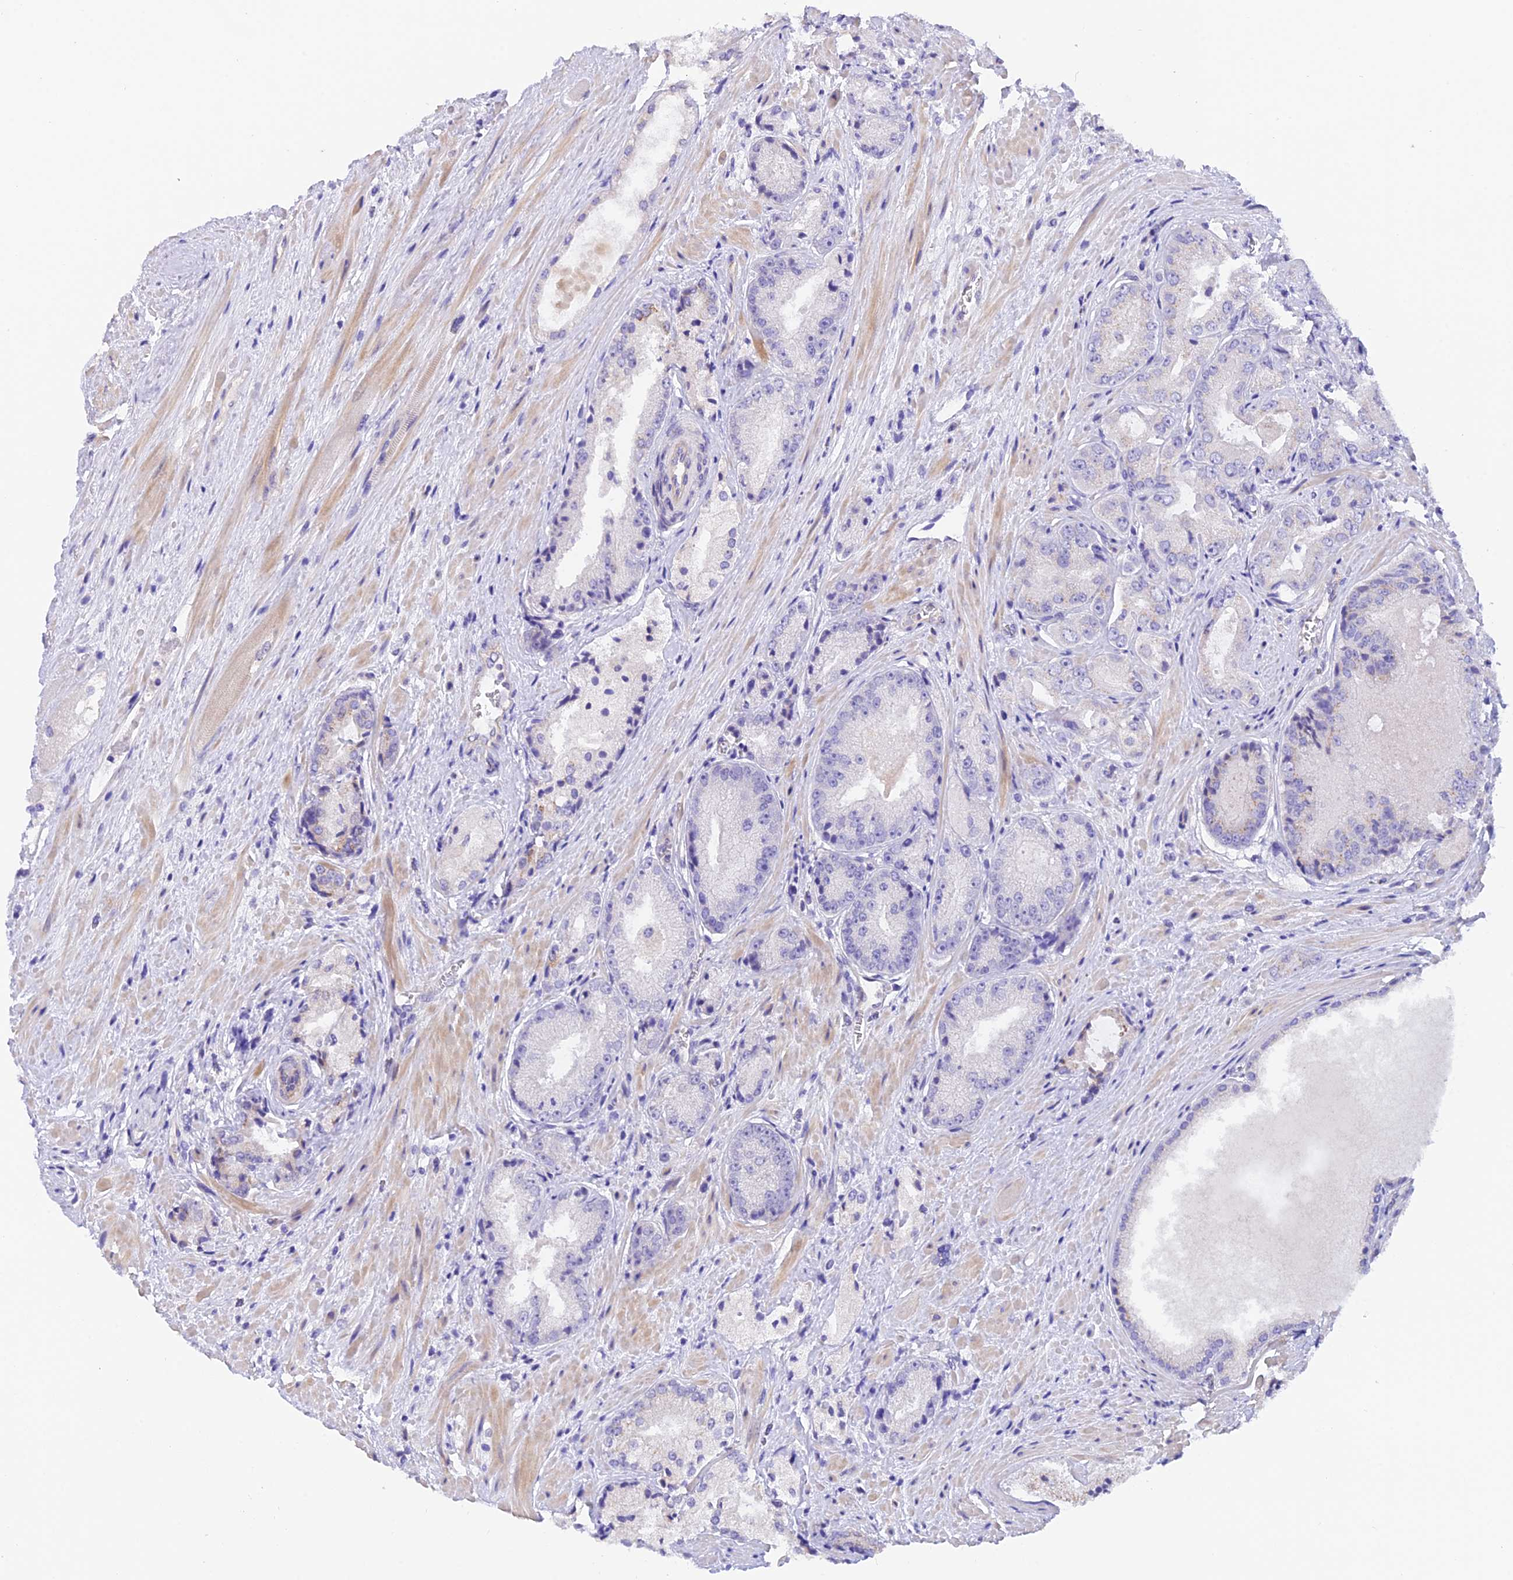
{"staining": {"intensity": "weak", "quantity": "25%-75%", "location": "cytoplasmic/membranous"}, "tissue": "prostate cancer", "cell_type": "Tumor cells", "image_type": "cancer", "snomed": [{"axis": "morphology", "description": "Adenocarcinoma, High grade"}, {"axis": "topography", "description": "Prostate"}], "caption": "Prostate cancer stained for a protein (brown) displays weak cytoplasmic/membranous positive positivity in approximately 25%-75% of tumor cells.", "gene": "C17orf67", "patient": {"sex": "male", "age": 71}}